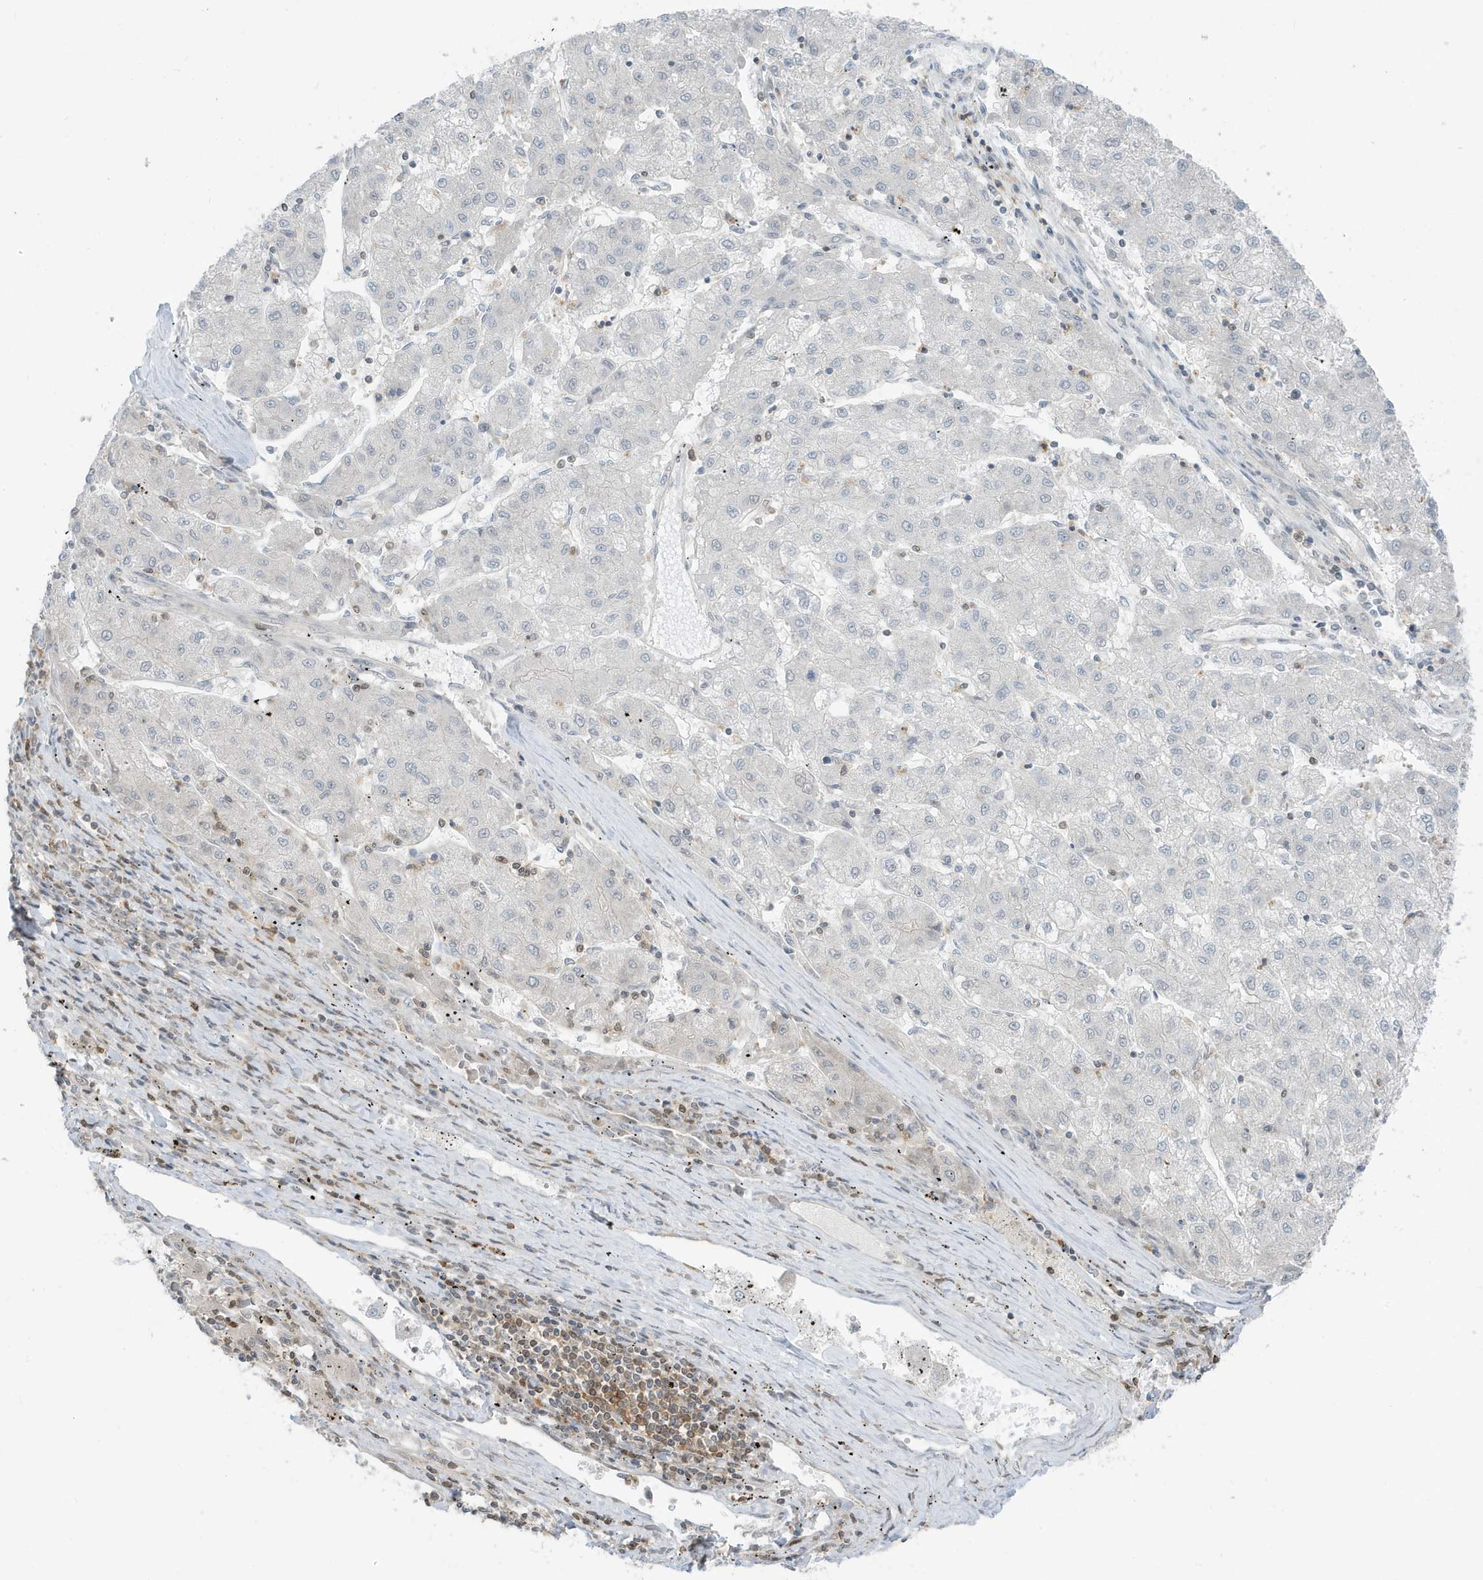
{"staining": {"intensity": "negative", "quantity": "none", "location": "none"}, "tissue": "liver cancer", "cell_type": "Tumor cells", "image_type": "cancer", "snomed": [{"axis": "morphology", "description": "Carcinoma, Hepatocellular, NOS"}, {"axis": "topography", "description": "Liver"}], "caption": "IHC photomicrograph of hepatocellular carcinoma (liver) stained for a protein (brown), which exhibits no expression in tumor cells.", "gene": "OGA", "patient": {"sex": "male", "age": 72}}